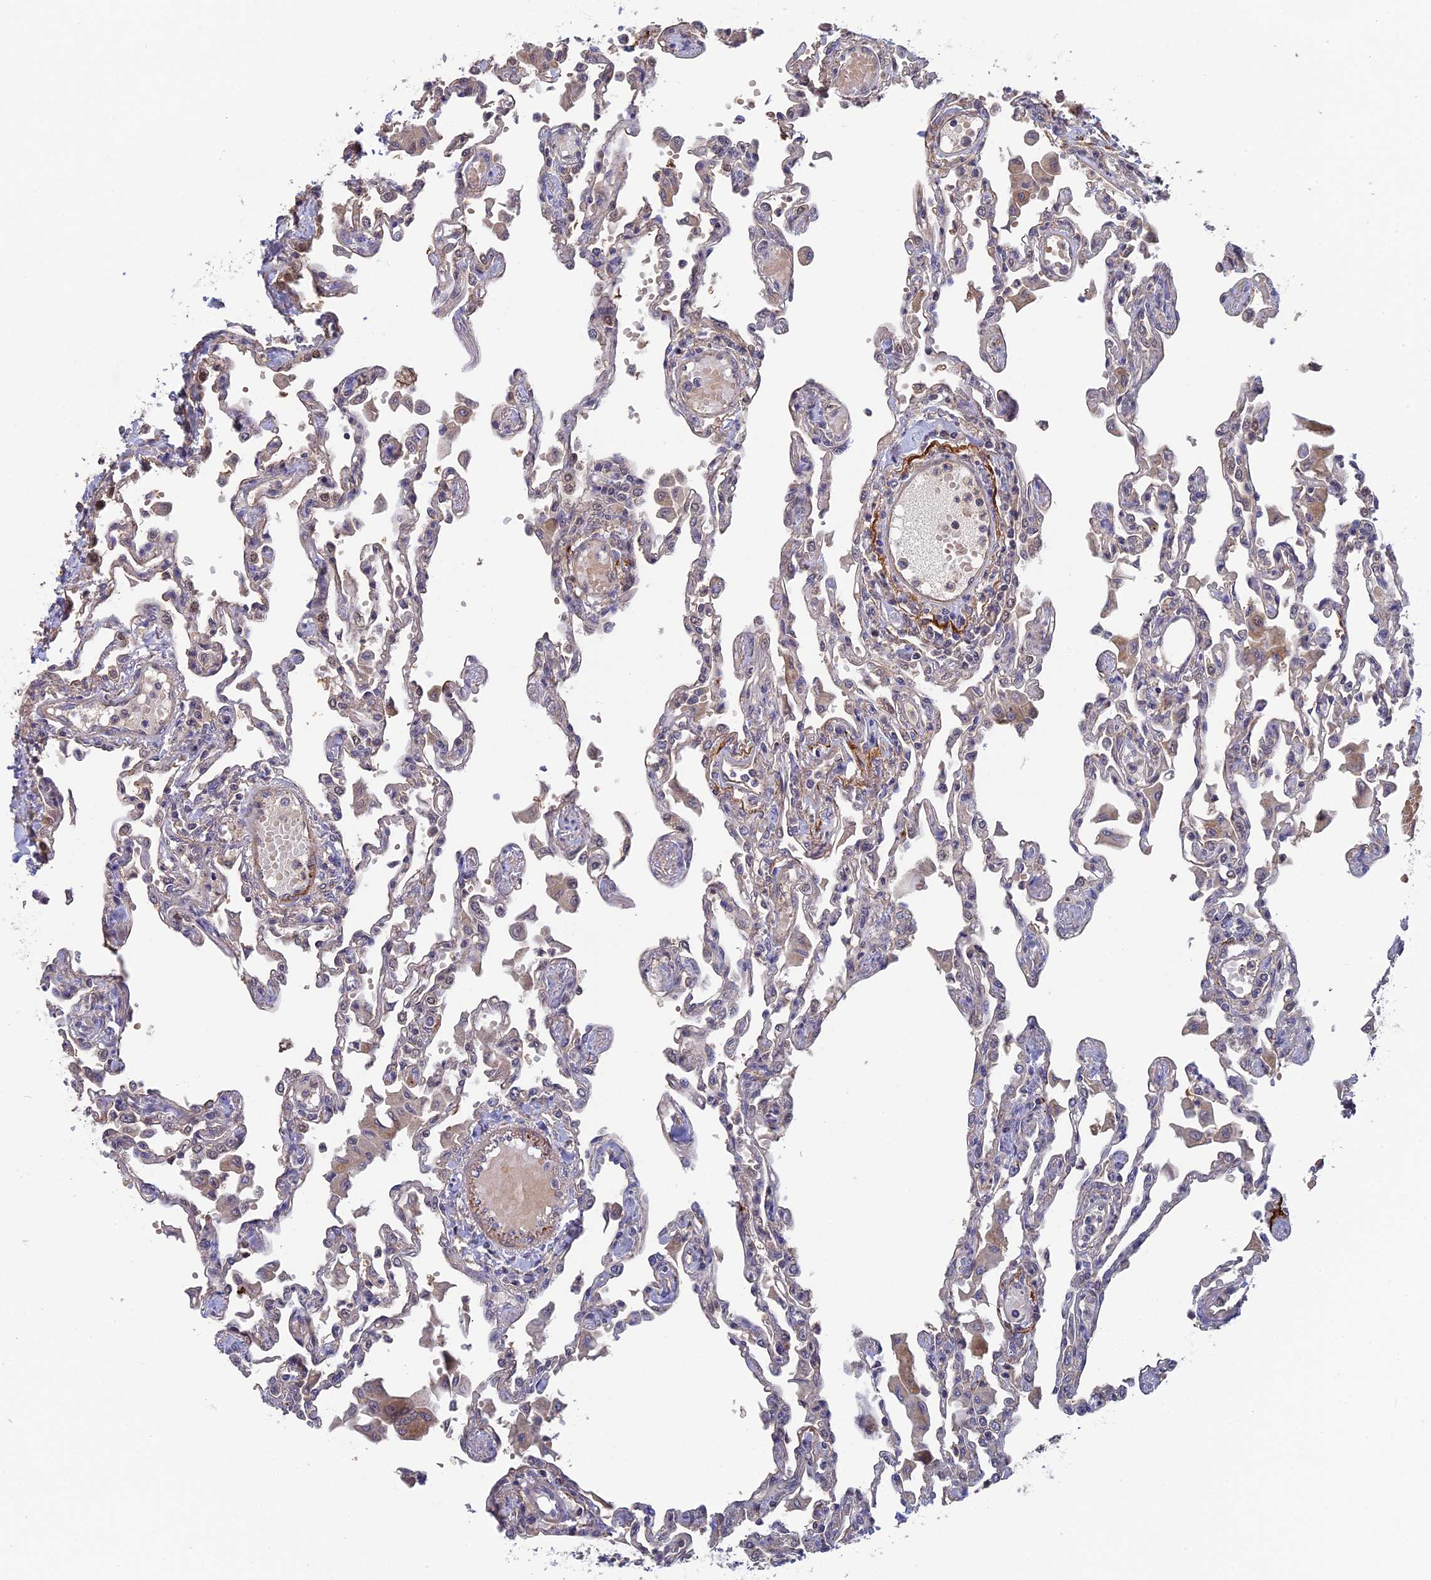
{"staining": {"intensity": "negative", "quantity": "none", "location": "none"}, "tissue": "lung", "cell_type": "Alveolar cells", "image_type": "normal", "snomed": [{"axis": "morphology", "description": "Normal tissue, NOS"}, {"axis": "topography", "description": "Bronchus"}, {"axis": "topography", "description": "Lung"}], "caption": "Alveolar cells are negative for brown protein staining in normal lung. (DAB immunohistochemistry (IHC), high magnification).", "gene": "FAM98C", "patient": {"sex": "female", "age": 49}}